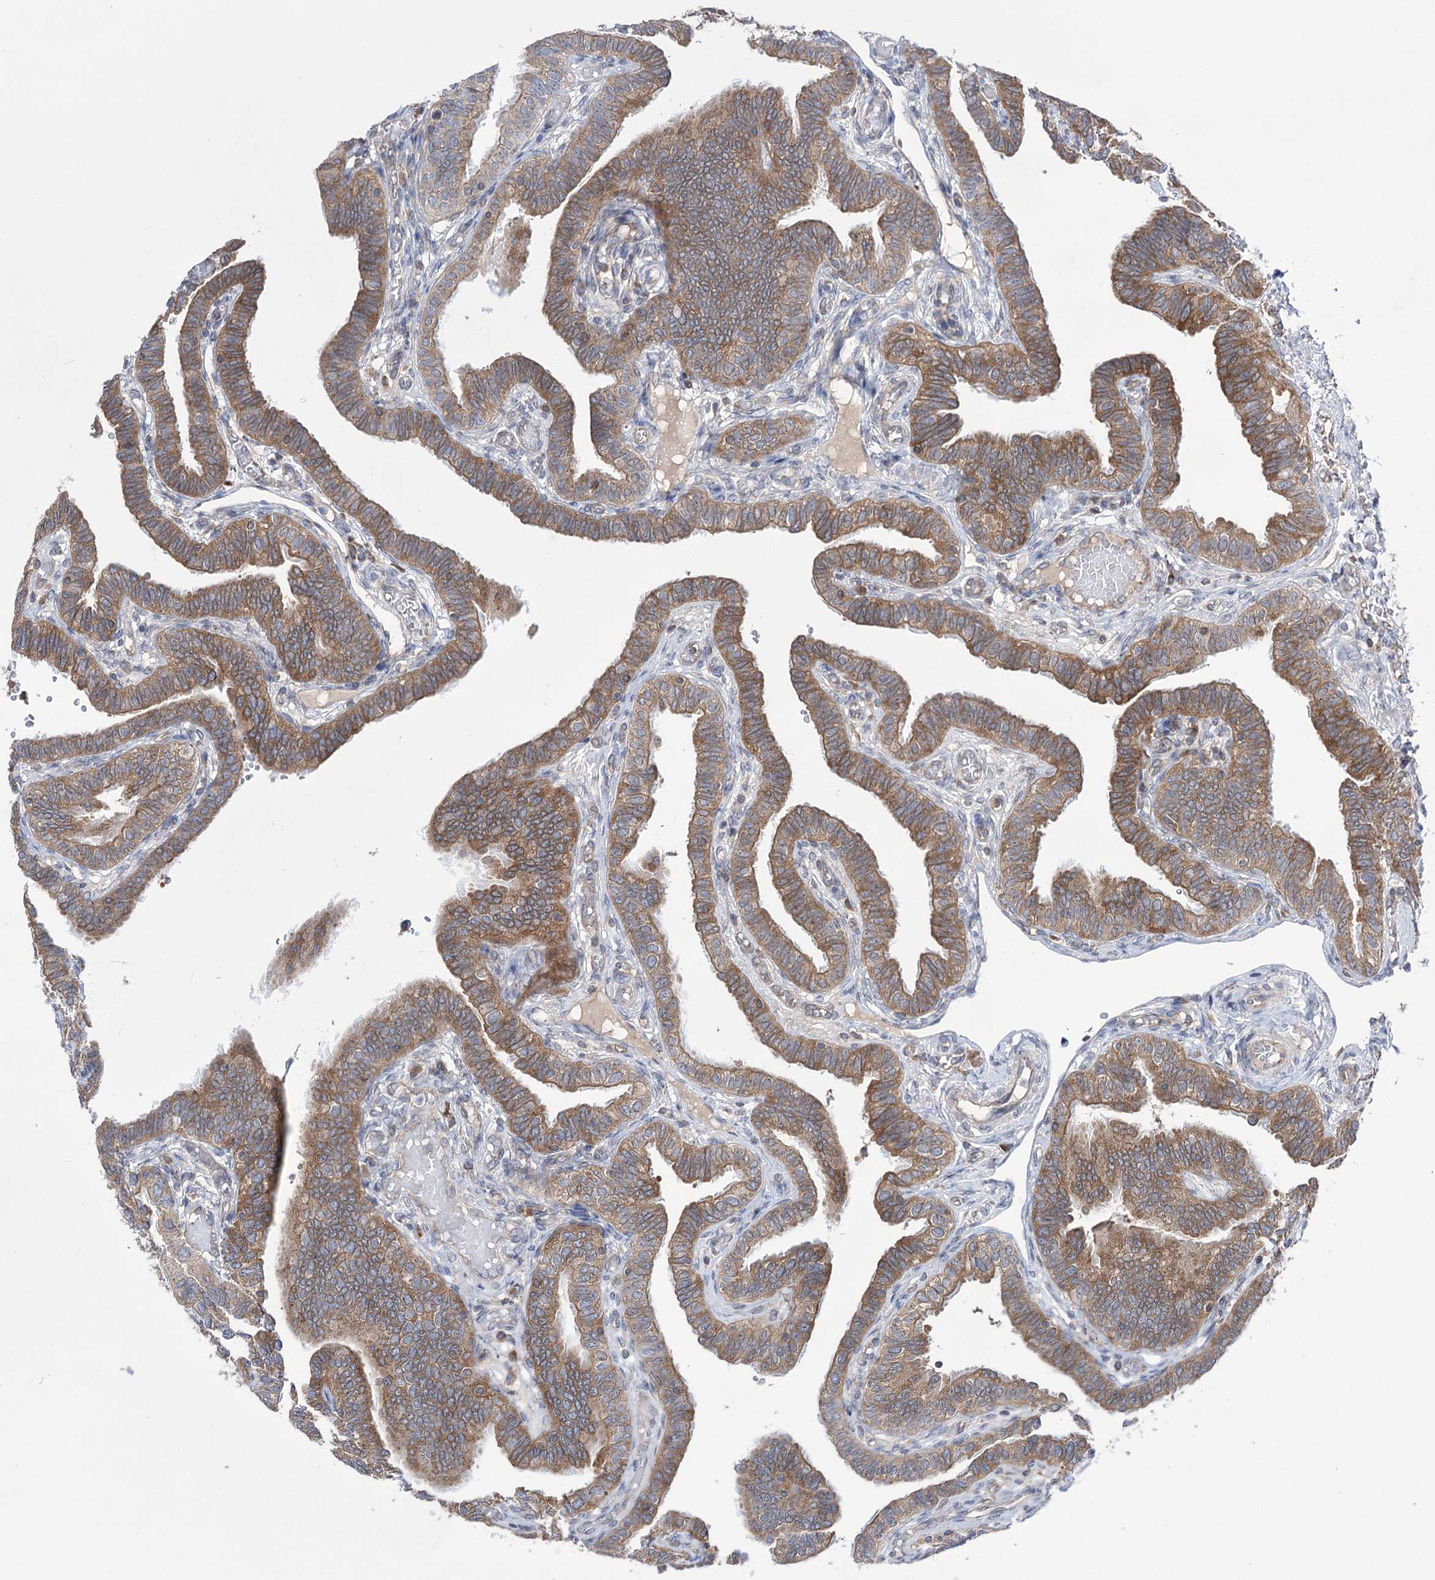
{"staining": {"intensity": "moderate", "quantity": ">75%", "location": "cytoplasmic/membranous"}, "tissue": "fallopian tube", "cell_type": "Glandular cells", "image_type": "normal", "snomed": [{"axis": "morphology", "description": "Normal tissue, NOS"}, {"axis": "topography", "description": "Fallopian tube"}], "caption": "Protein staining of benign fallopian tube shows moderate cytoplasmic/membranous positivity in approximately >75% of glandular cells. (IHC, brightfield microscopy, high magnification).", "gene": "ZNF622", "patient": {"sex": "female", "age": 39}}